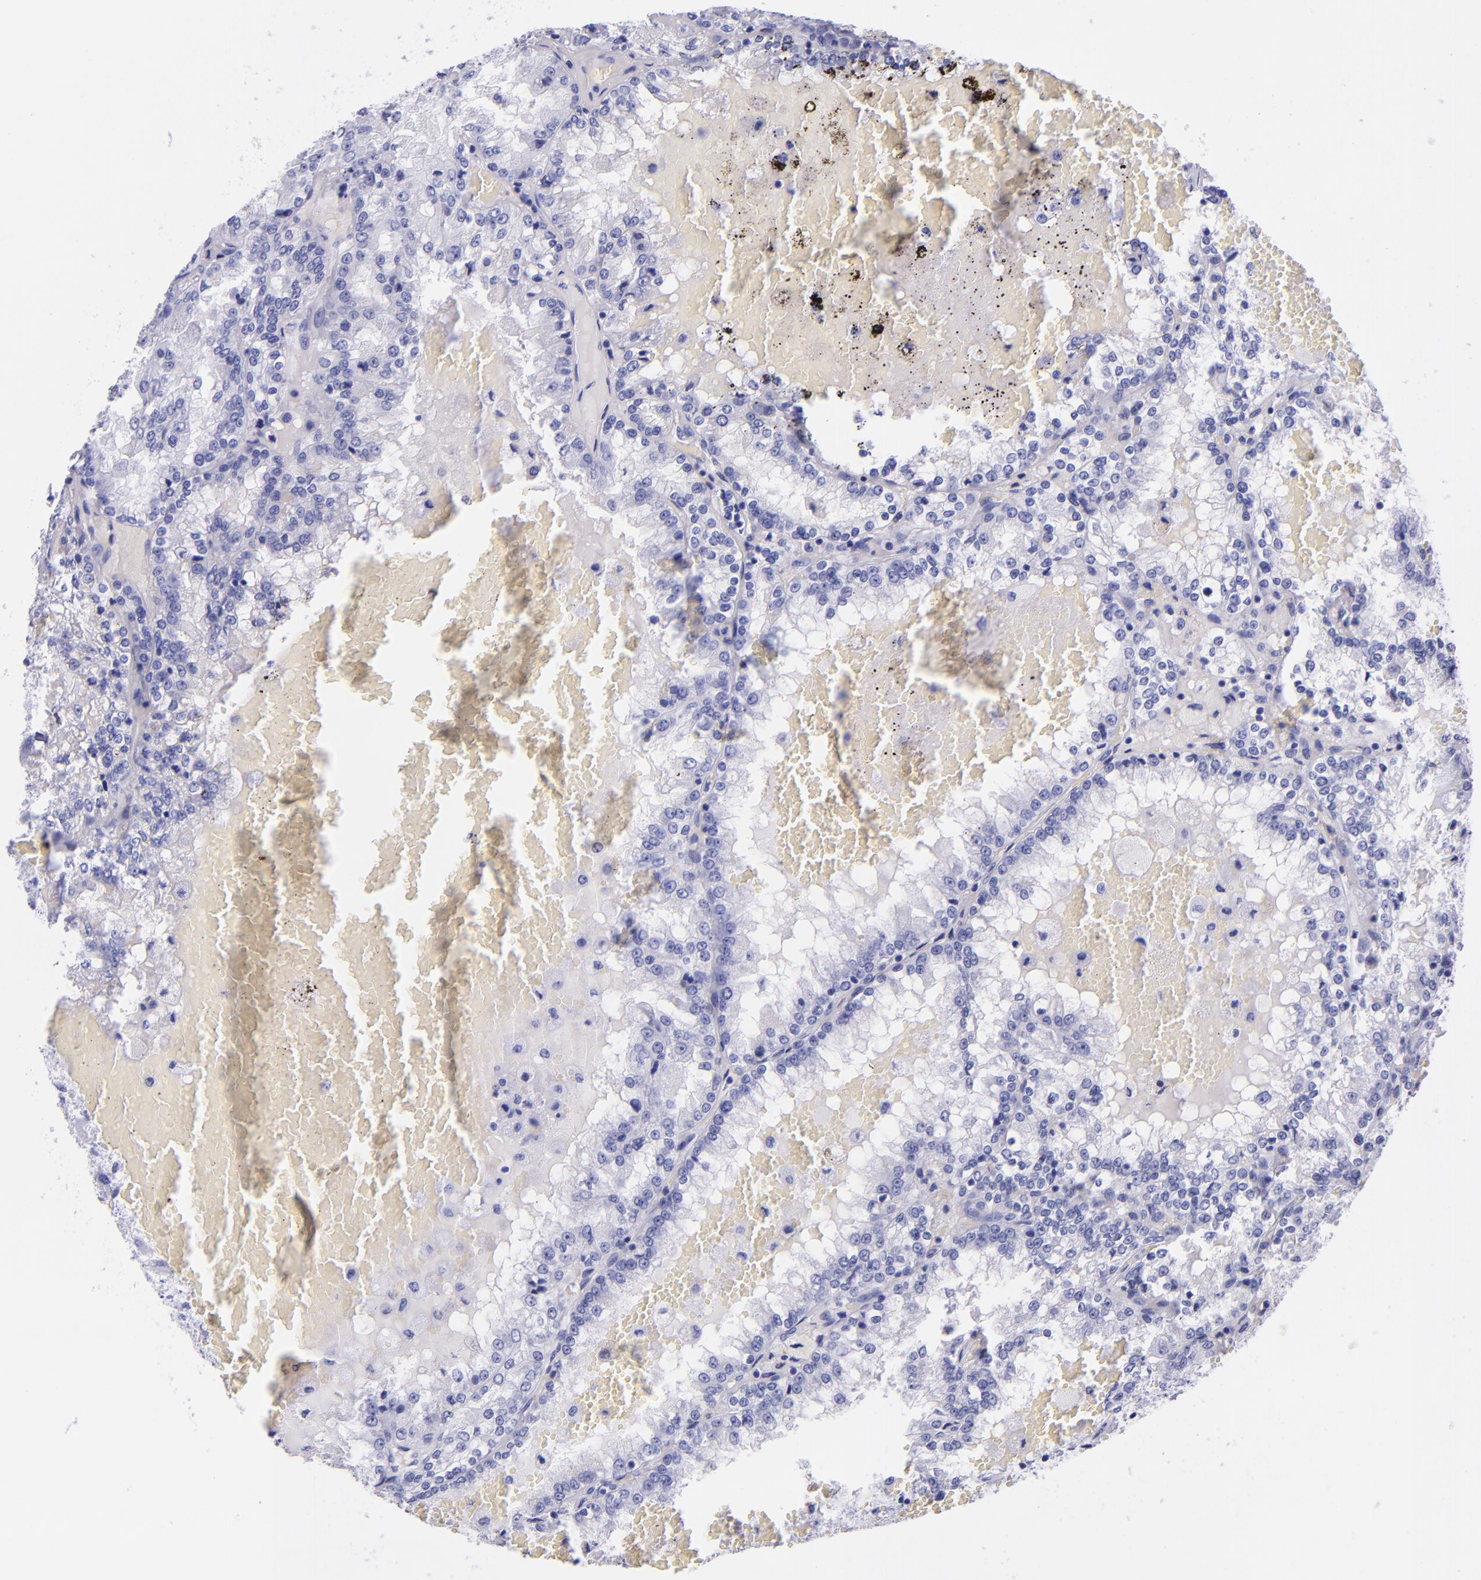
{"staining": {"intensity": "negative", "quantity": "none", "location": "none"}, "tissue": "renal cancer", "cell_type": "Tumor cells", "image_type": "cancer", "snomed": [{"axis": "morphology", "description": "Adenocarcinoma, NOS"}, {"axis": "topography", "description": "Kidney"}], "caption": "IHC image of human adenocarcinoma (renal) stained for a protein (brown), which displays no expression in tumor cells.", "gene": "MBP", "patient": {"sex": "female", "age": 56}}